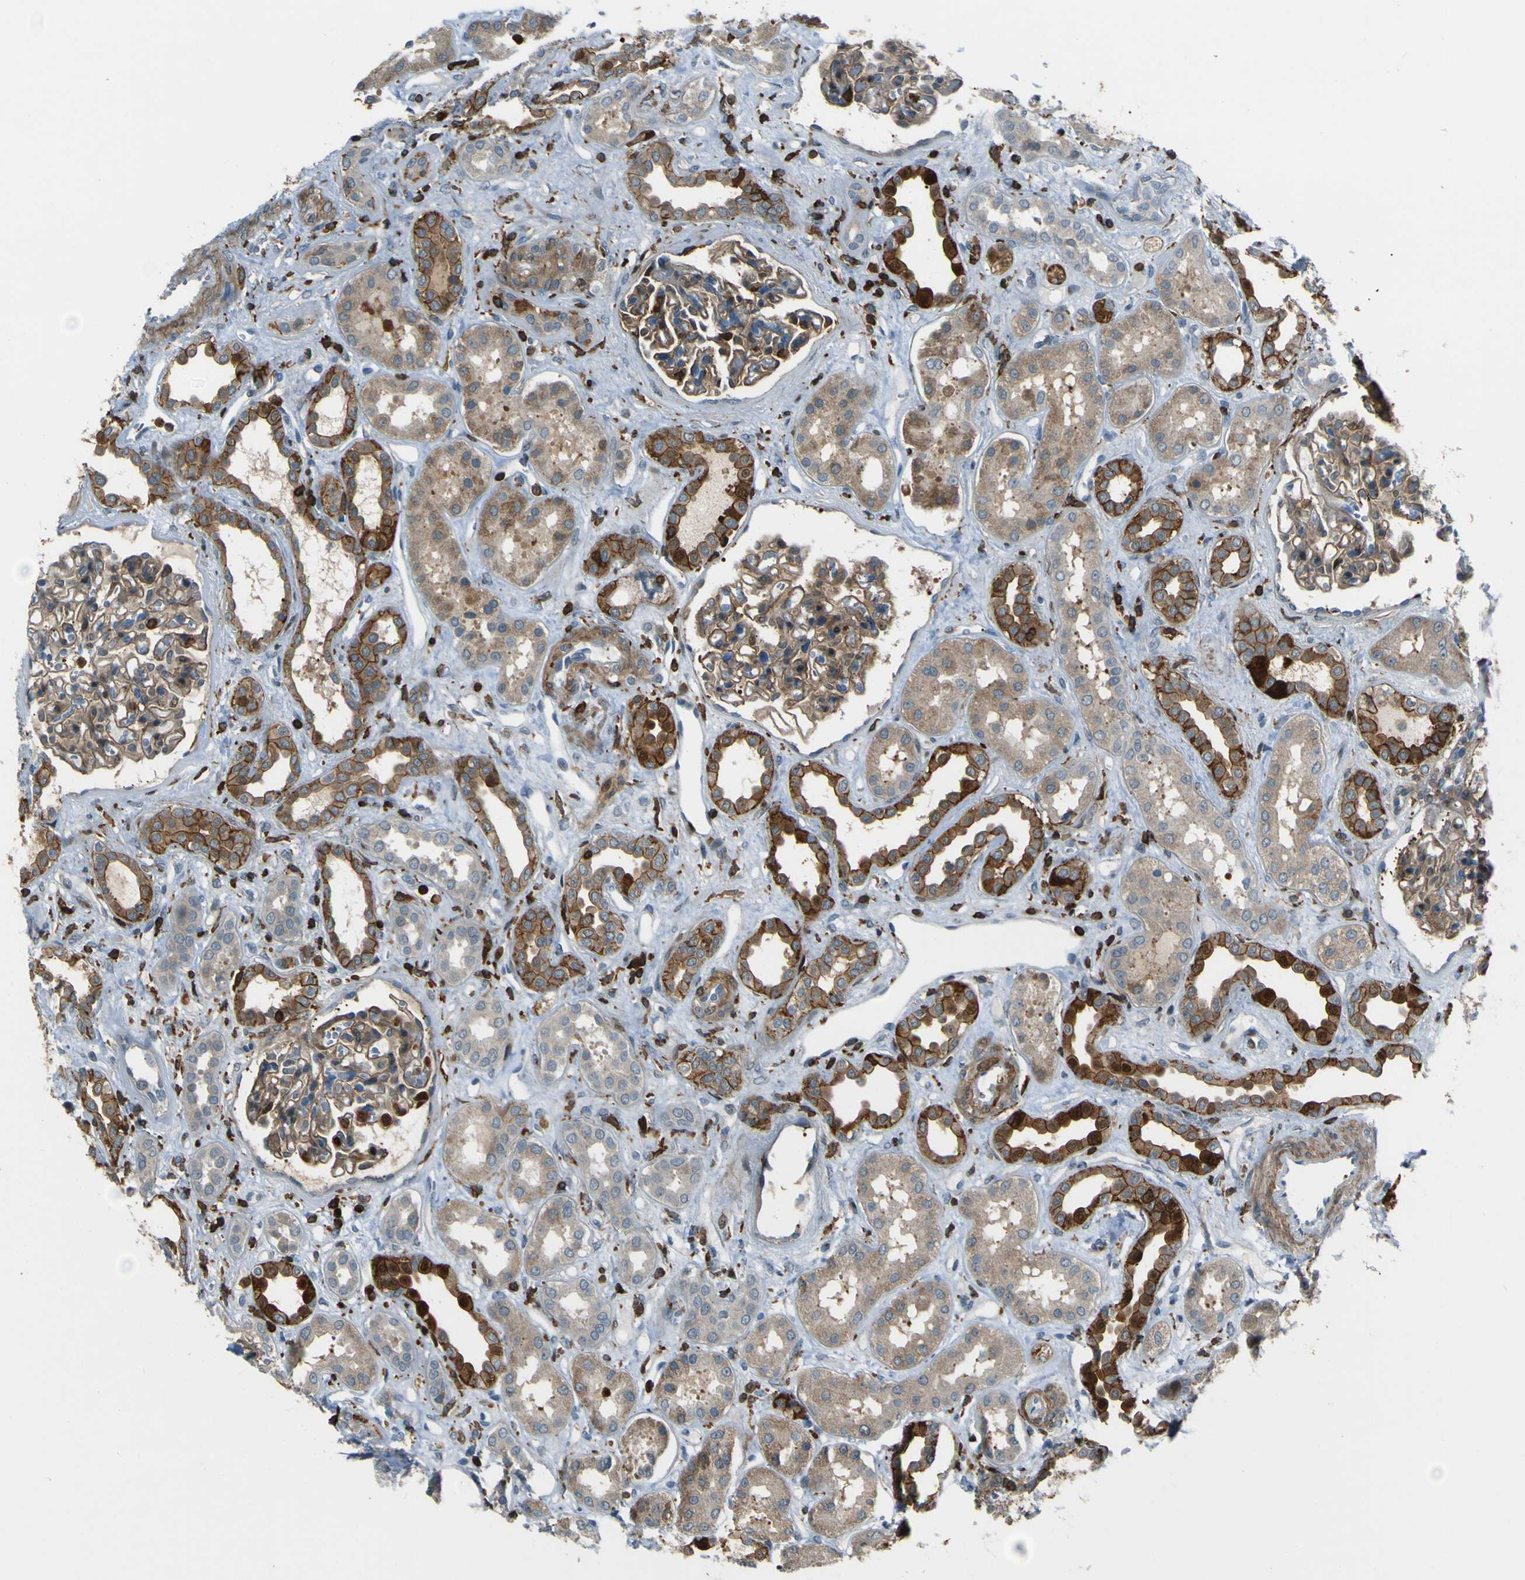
{"staining": {"intensity": "moderate", "quantity": ">75%", "location": "cytoplasmic/membranous"}, "tissue": "kidney", "cell_type": "Cells in glomeruli", "image_type": "normal", "snomed": [{"axis": "morphology", "description": "Normal tissue, NOS"}, {"axis": "topography", "description": "Kidney"}], "caption": "A micrograph showing moderate cytoplasmic/membranous staining in approximately >75% of cells in glomeruli in unremarkable kidney, as visualized by brown immunohistochemical staining.", "gene": "PCDHB5", "patient": {"sex": "male", "age": 59}}